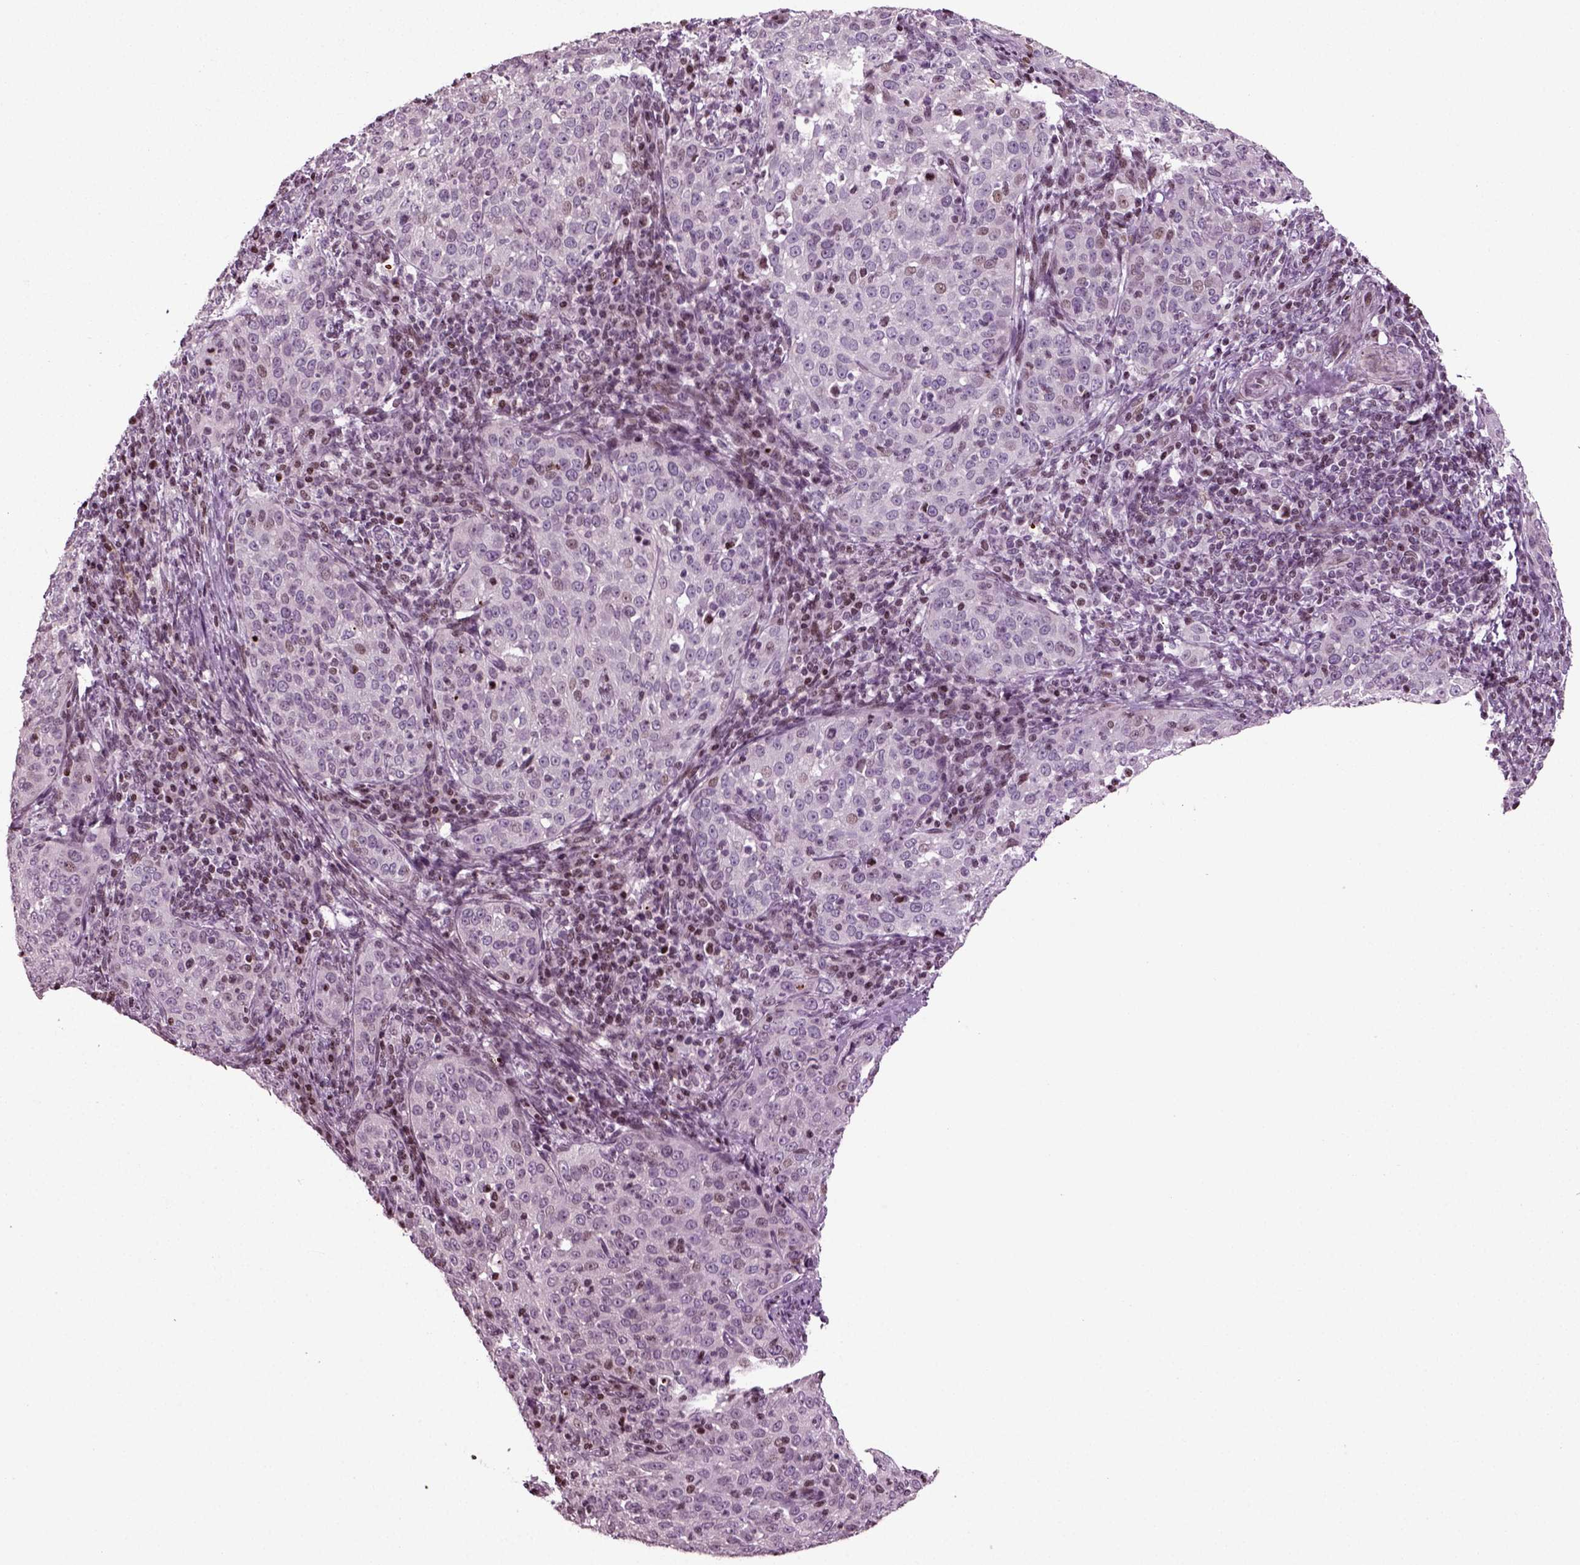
{"staining": {"intensity": "weak", "quantity": "<25%", "location": "nuclear"}, "tissue": "cervical cancer", "cell_type": "Tumor cells", "image_type": "cancer", "snomed": [{"axis": "morphology", "description": "Squamous cell carcinoma, NOS"}, {"axis": "topography", "description": "Cervix"}], "caption": "Photomicrograph shows no significant protein staining in tumor cells of cervical cancer.", "gene": "HEYL", "patient": {"sex": "female", "age": 51}}